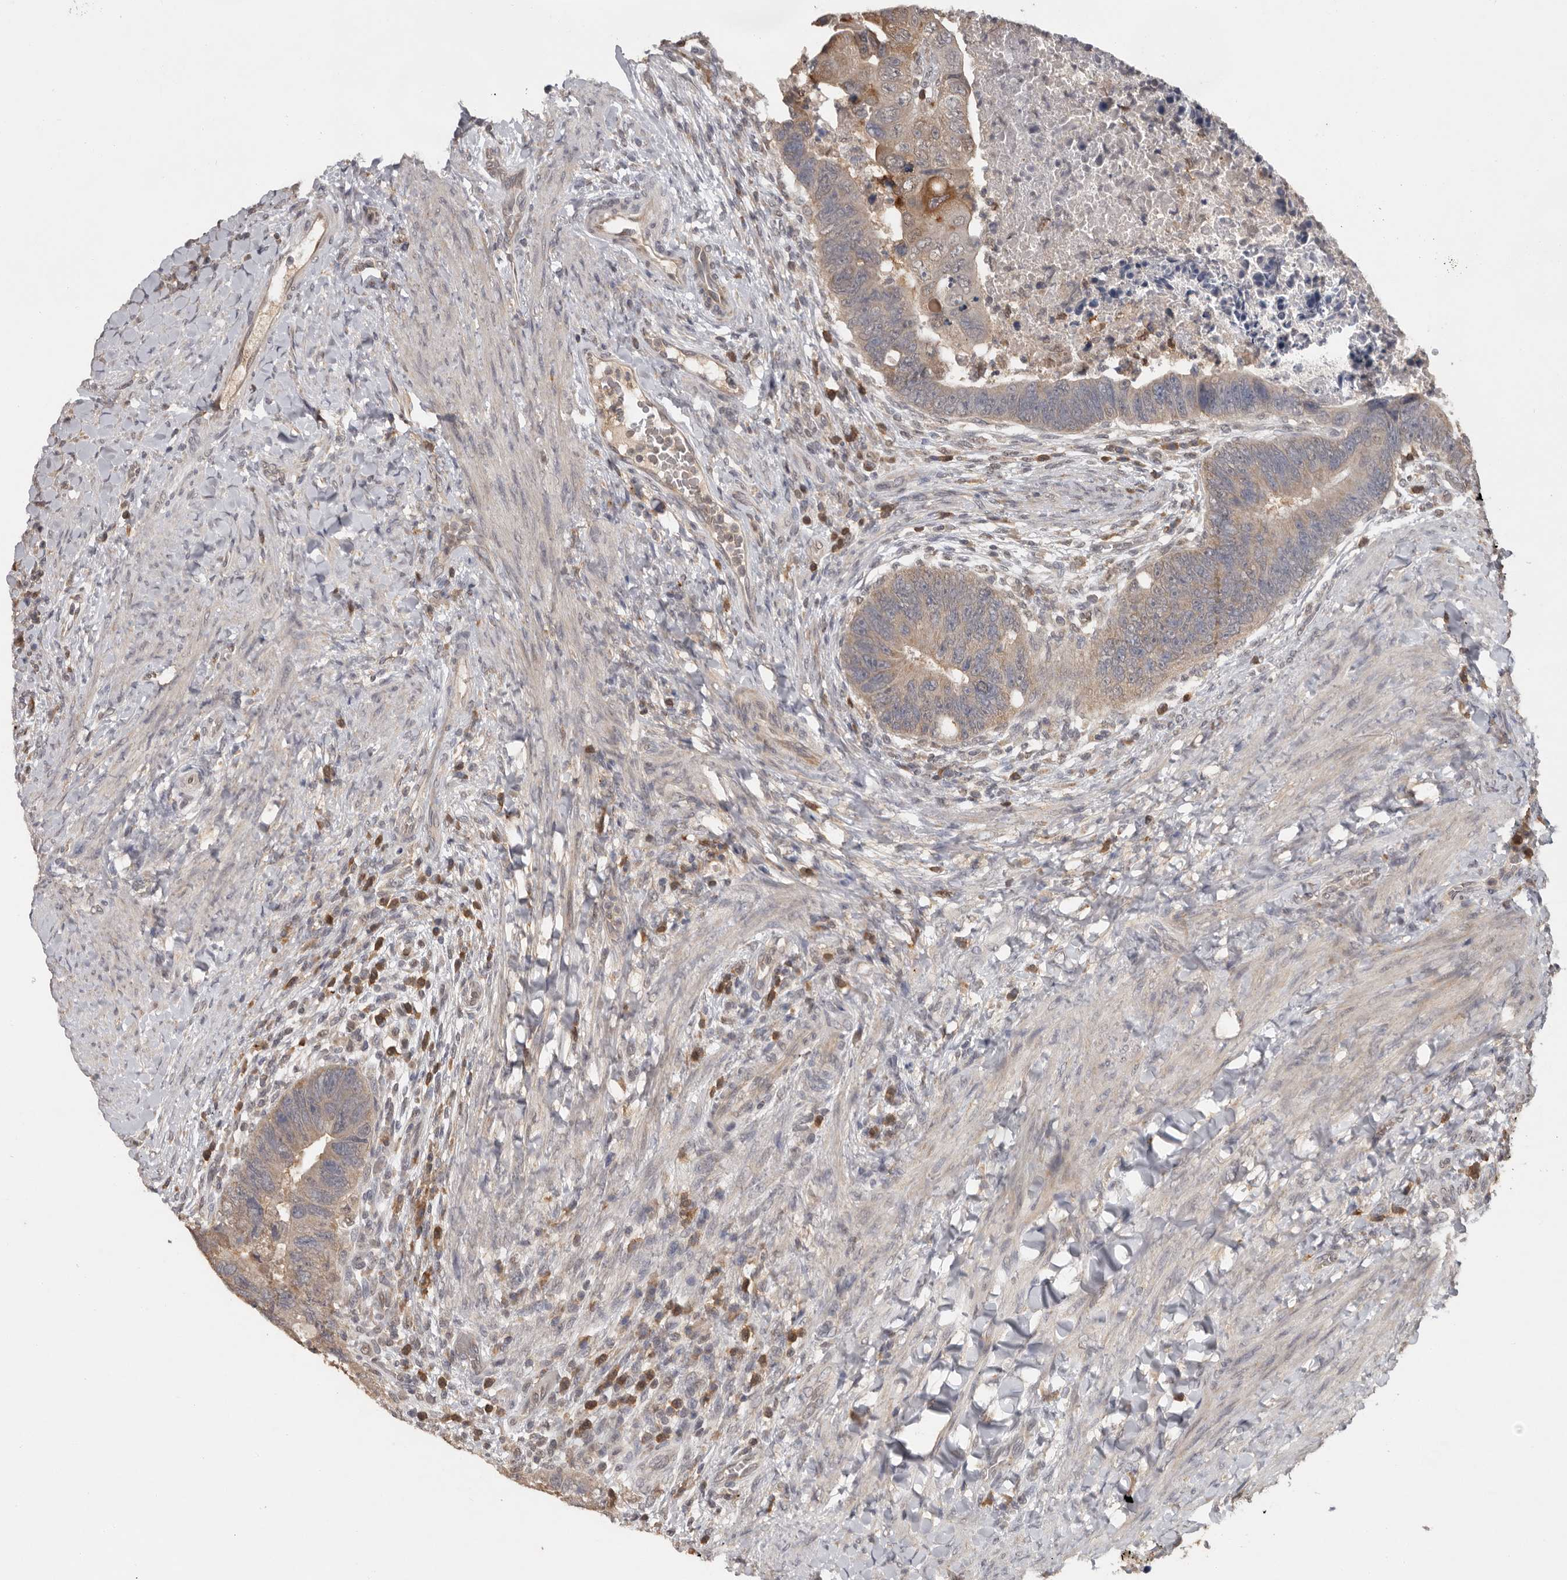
{"staining": {"intensity": "weak", "quantity": "<25%", "location": "cytoplasmic/membranous"}, "tissue": "colorectal cancer", "cell_type": "Tumor cells", "image_type": "cancer", "snomed": [{"axis": "morphology", "description": "Adenocarcinoma, NOS"}, {"axis": "topography", "description": "Rectum"}], "caption": "Colorectal adenocarcinoma stained for a protein using immunohistochemistry (IHC) exhibits no expression tumor cells.", "gene": "MTF1", "patient": {"sex": "male", "age": 59}}